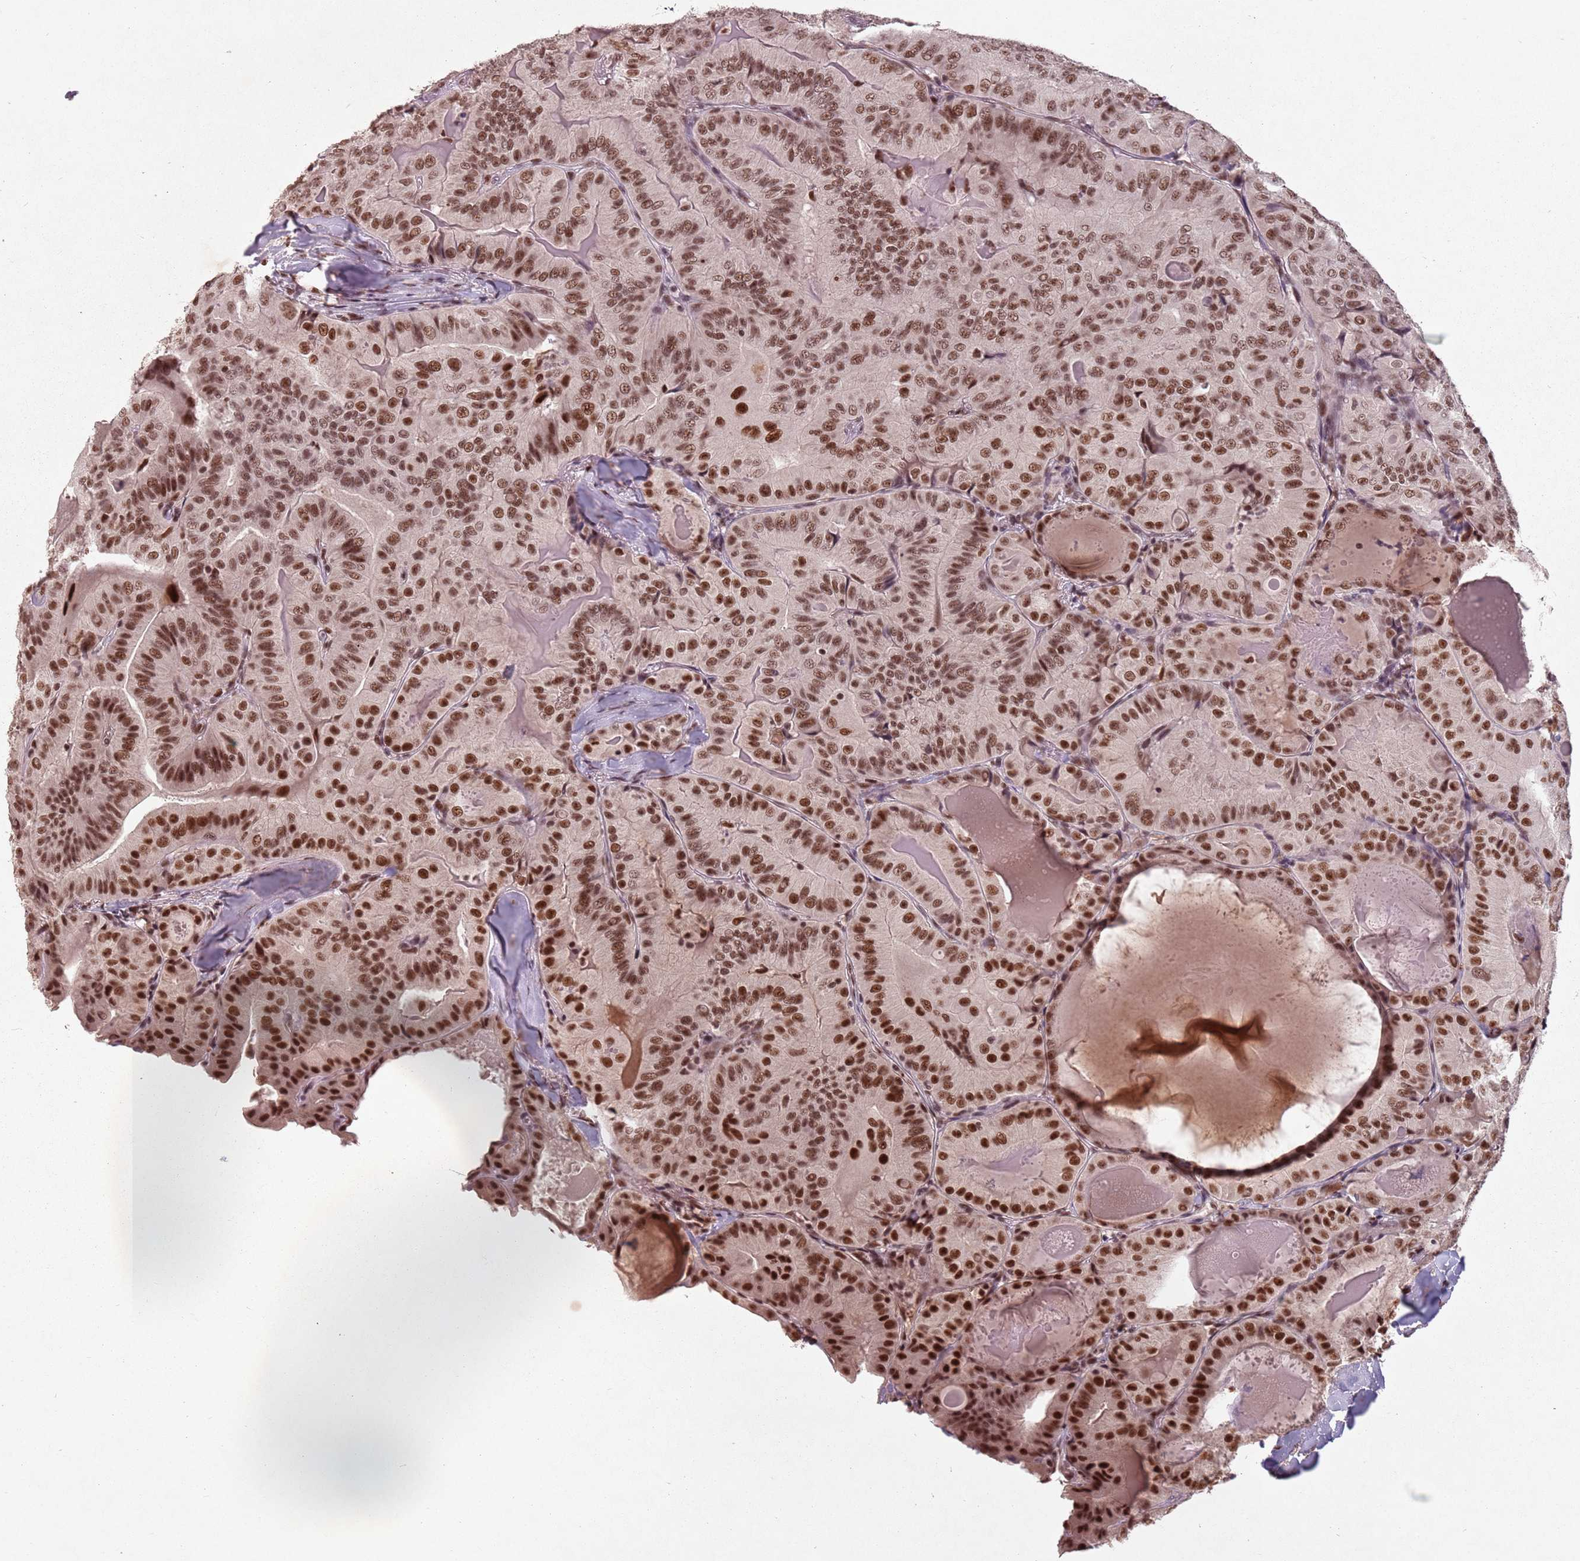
{"staining": {"intensity": "strong", "quantity": ">75%", "location": "nuclear"}, "tissue": "thyroid cancer", "cell_type": "Tumor cells", "image_type": "cancer", "snomed": [{"axis": "morphology", "description": "Papillary adenocarcinoma, NOS"}, {"axis": "topography", "description": "Thyroid gland"}], "caption": "Immunohistochemistry (IHC) staining of papillary adenocarcinoma (thyroid), which exhibits high levels of strong nuclear expression in about >75% of tumor cells indicating strong nuclear protein expression. The staining was performed using DAB (3,3'-diaminobenzidine) (brown) for protein detection and nuclei were counterstained in hematoxylin (blue).", "gene": "NCBP1", "patient": {"sex": "female", "age": 68}}